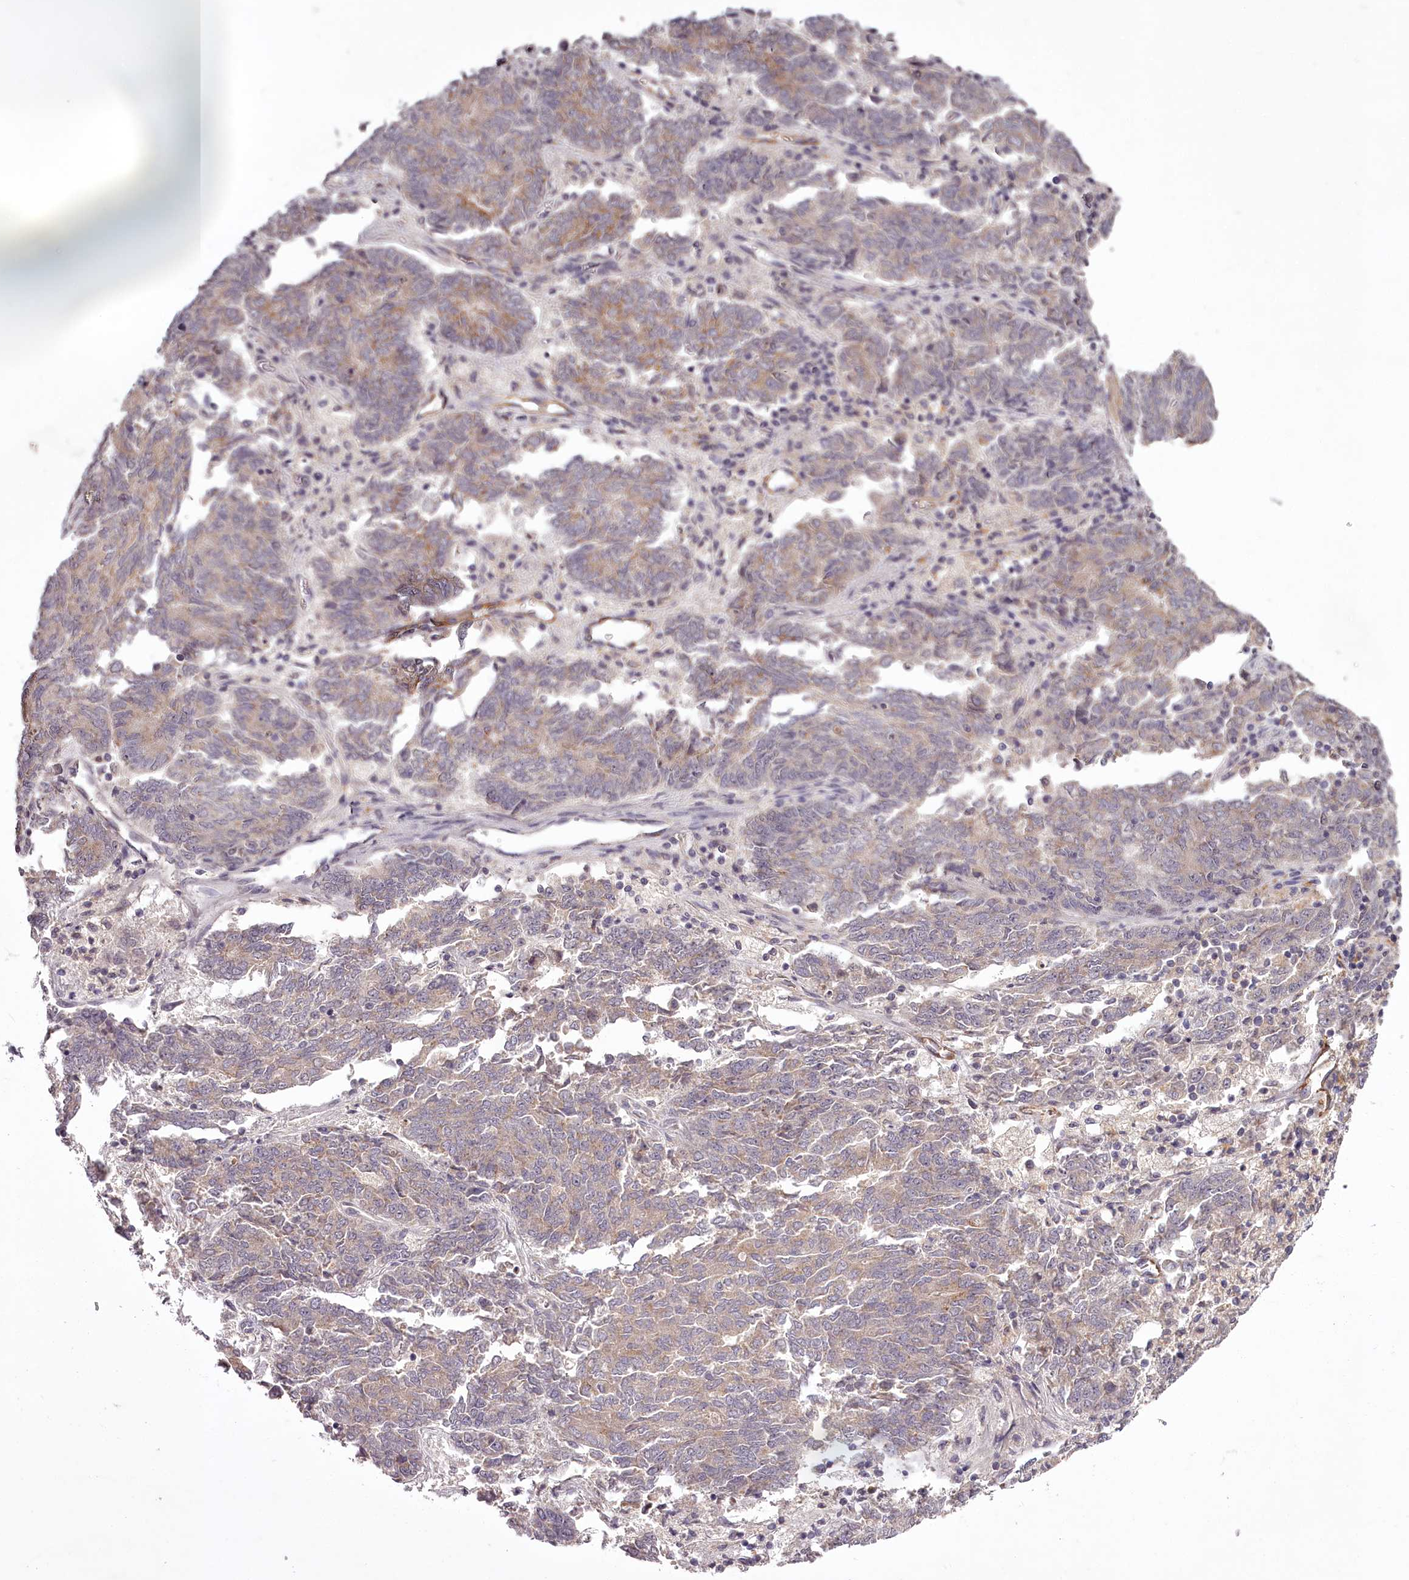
{"staining": {"intensity": "weak", "quantity": "<25%", "location": "cytoplasmic/membranous"}, "tissue": "endometrial cancer", "cell_type": "Tumor cells", "image_type": "cancer", "snomed": [{"axis": "morphology", "description": "Adenocarcinoma, NOS"}, {"axis": "topography", "description": "Endometrium"}], "caption": "Immunohistochemistry micrograph of neoplastic tissue: endometrial cancer stained with DAB (3,3'-diaminobenzidine) shows no significant protein positivity in tumor cells.", "gene": "RBMXL2", "patient": {"sex": "female", "age": 80}}